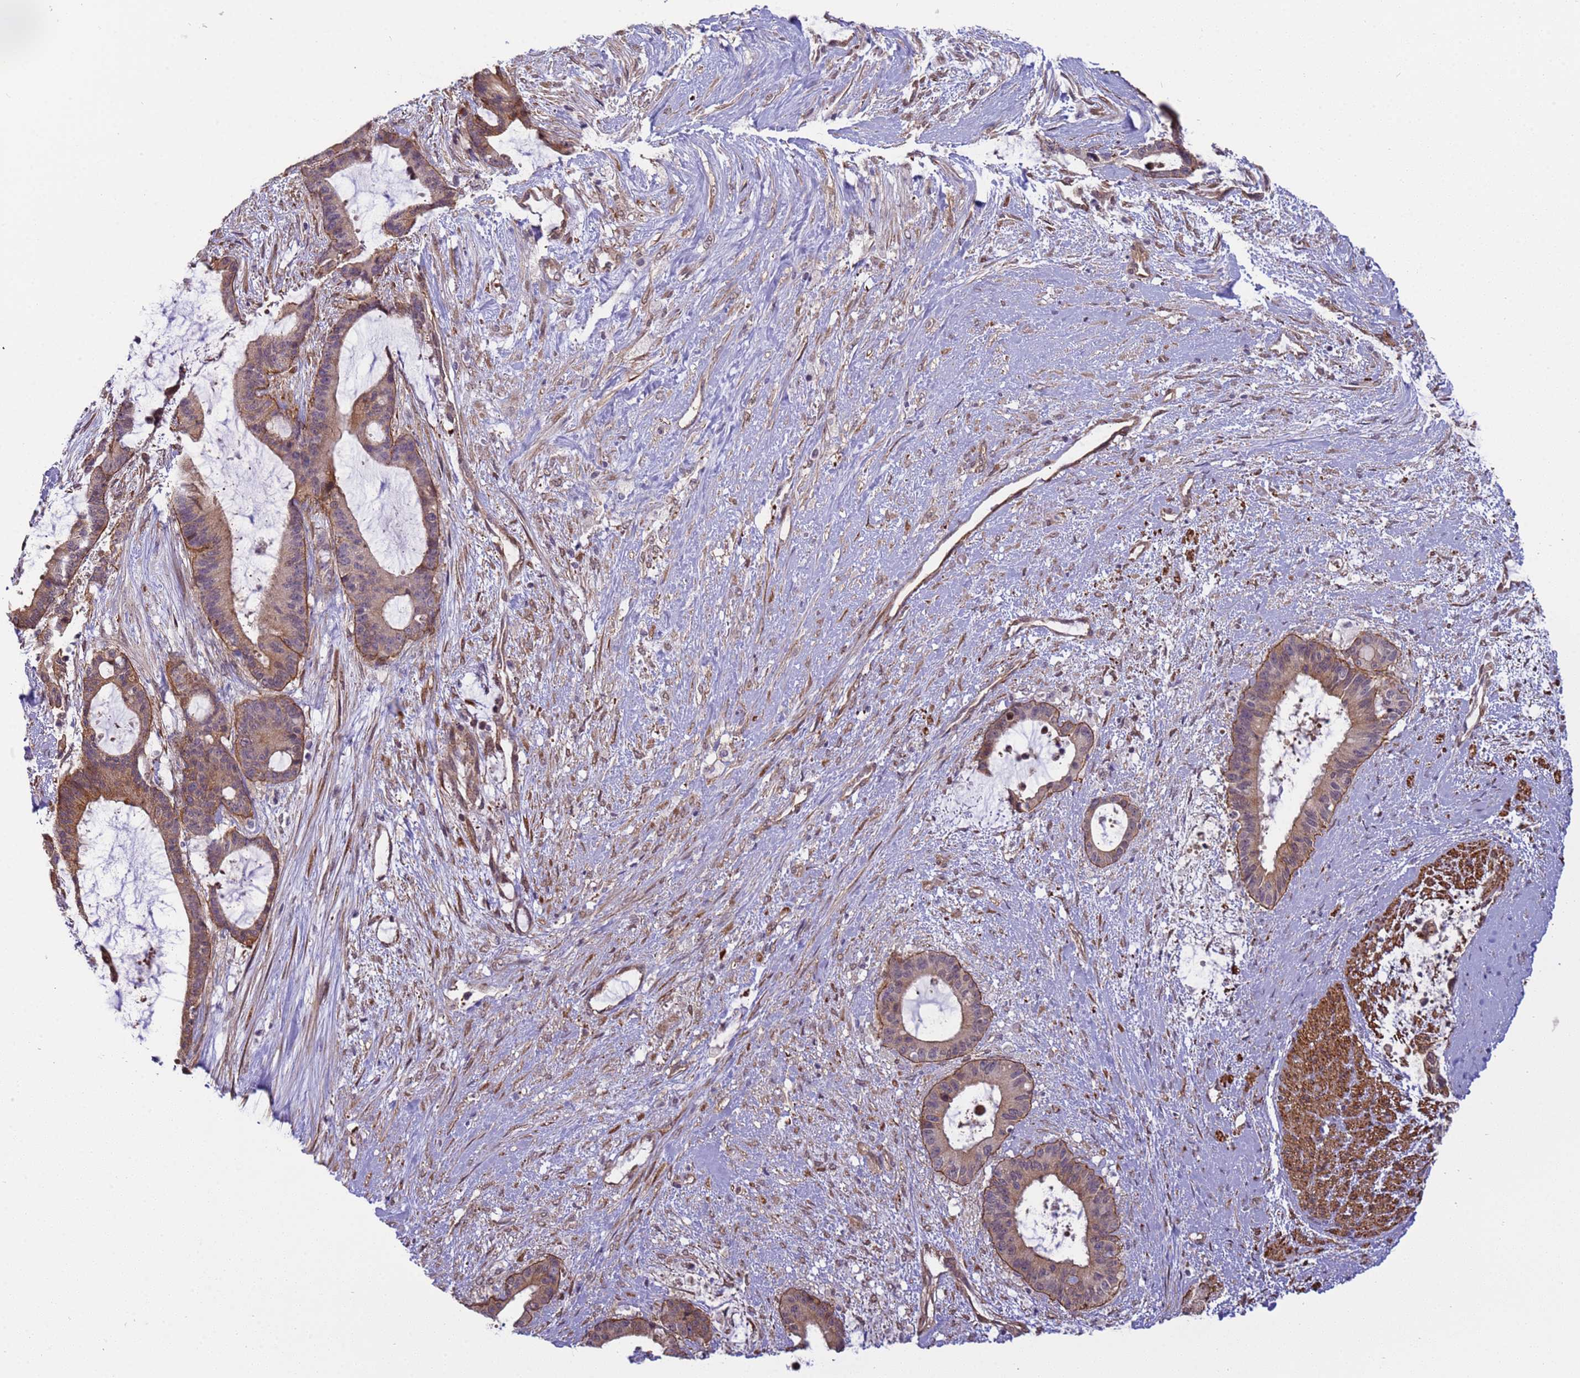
{"staining": {"intensity": "weak", "quantity": ">75%", "location": "cytoplasmic/membranous"}, "tissue": "liver cancer", "cell_type": "Tumor cells", "image_type": "cancer", "snomed": [{"axis": "morphology", "description": "Normal tissue, NOS"}, {"axis": "morphology", "description": "Cholangiocarcinoma"}, {"axis": "topography", "description": "Liver"}, {"axis": "topography", "description": "Peripheral nerve tissue"}], "caption": "This photomicrograph shows immunohistochemistry (IHC) staining of liver cholangiocarcinoma, with low weak cytoplasmic/membranous positivity in about >75% of tumor cells.", "gene": "ITGB4", "patient": {"sex": "female", "age": 73}}